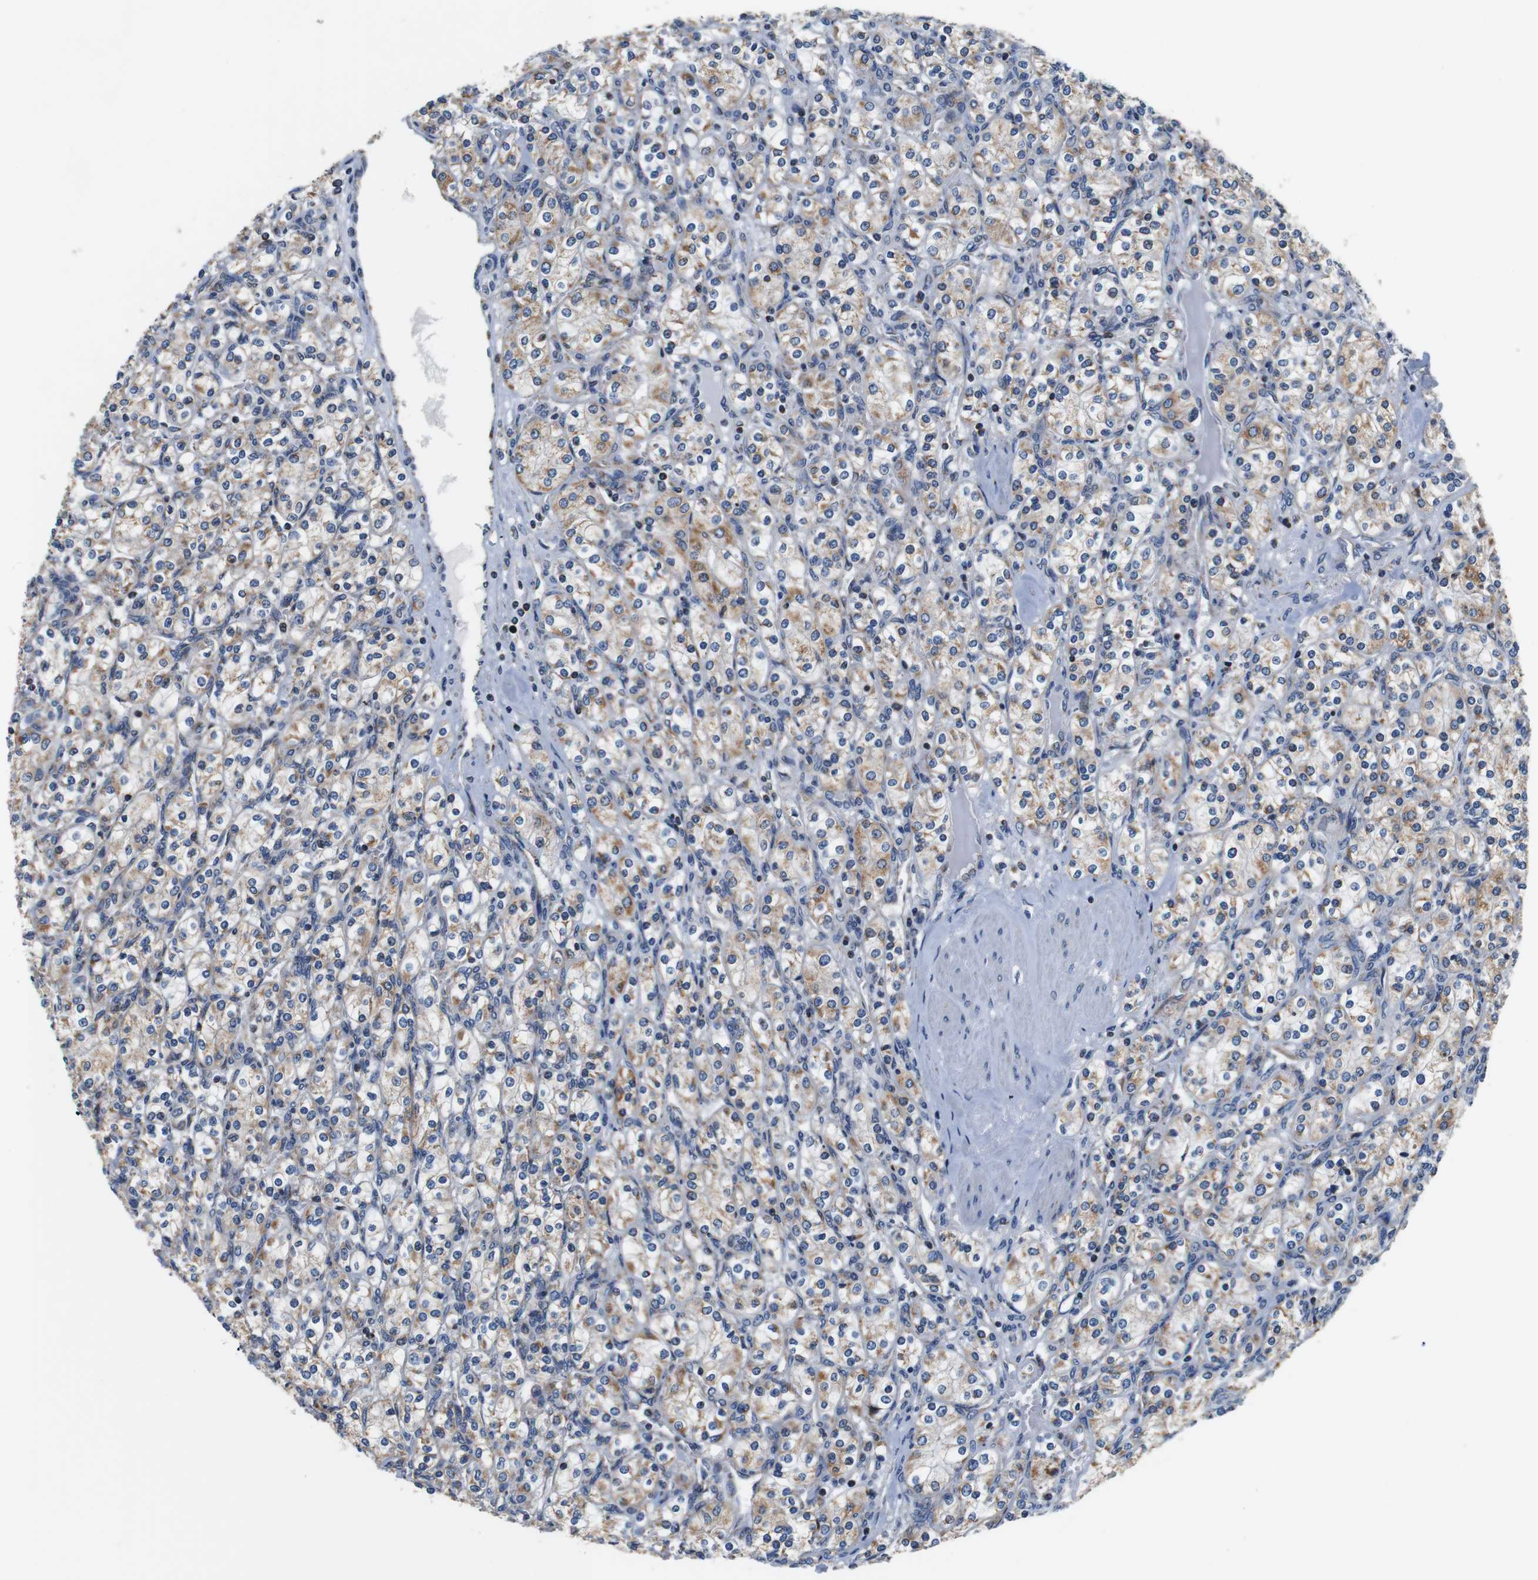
{"staining": {"intensity": "weak", "quantity": ">75%", "location": "cytoplasmic/membranous"}, "tissue": "renal cancer", "cell_type": "Tumor cells", "image_type": "cancer", "snomed": [{"axis": "morphology", "description": "Adenocarcinoma, NOS"}, {"axis": "topography", "description": "Kidney"}], "caption": "A low amount of weak cytoplasmic/membranous staining is appreciated in about >75% of tumor cells in renal adenocarcinoma tissue.", "gene": "LRP4", "patient": {"sex": "male", "age": 77}}